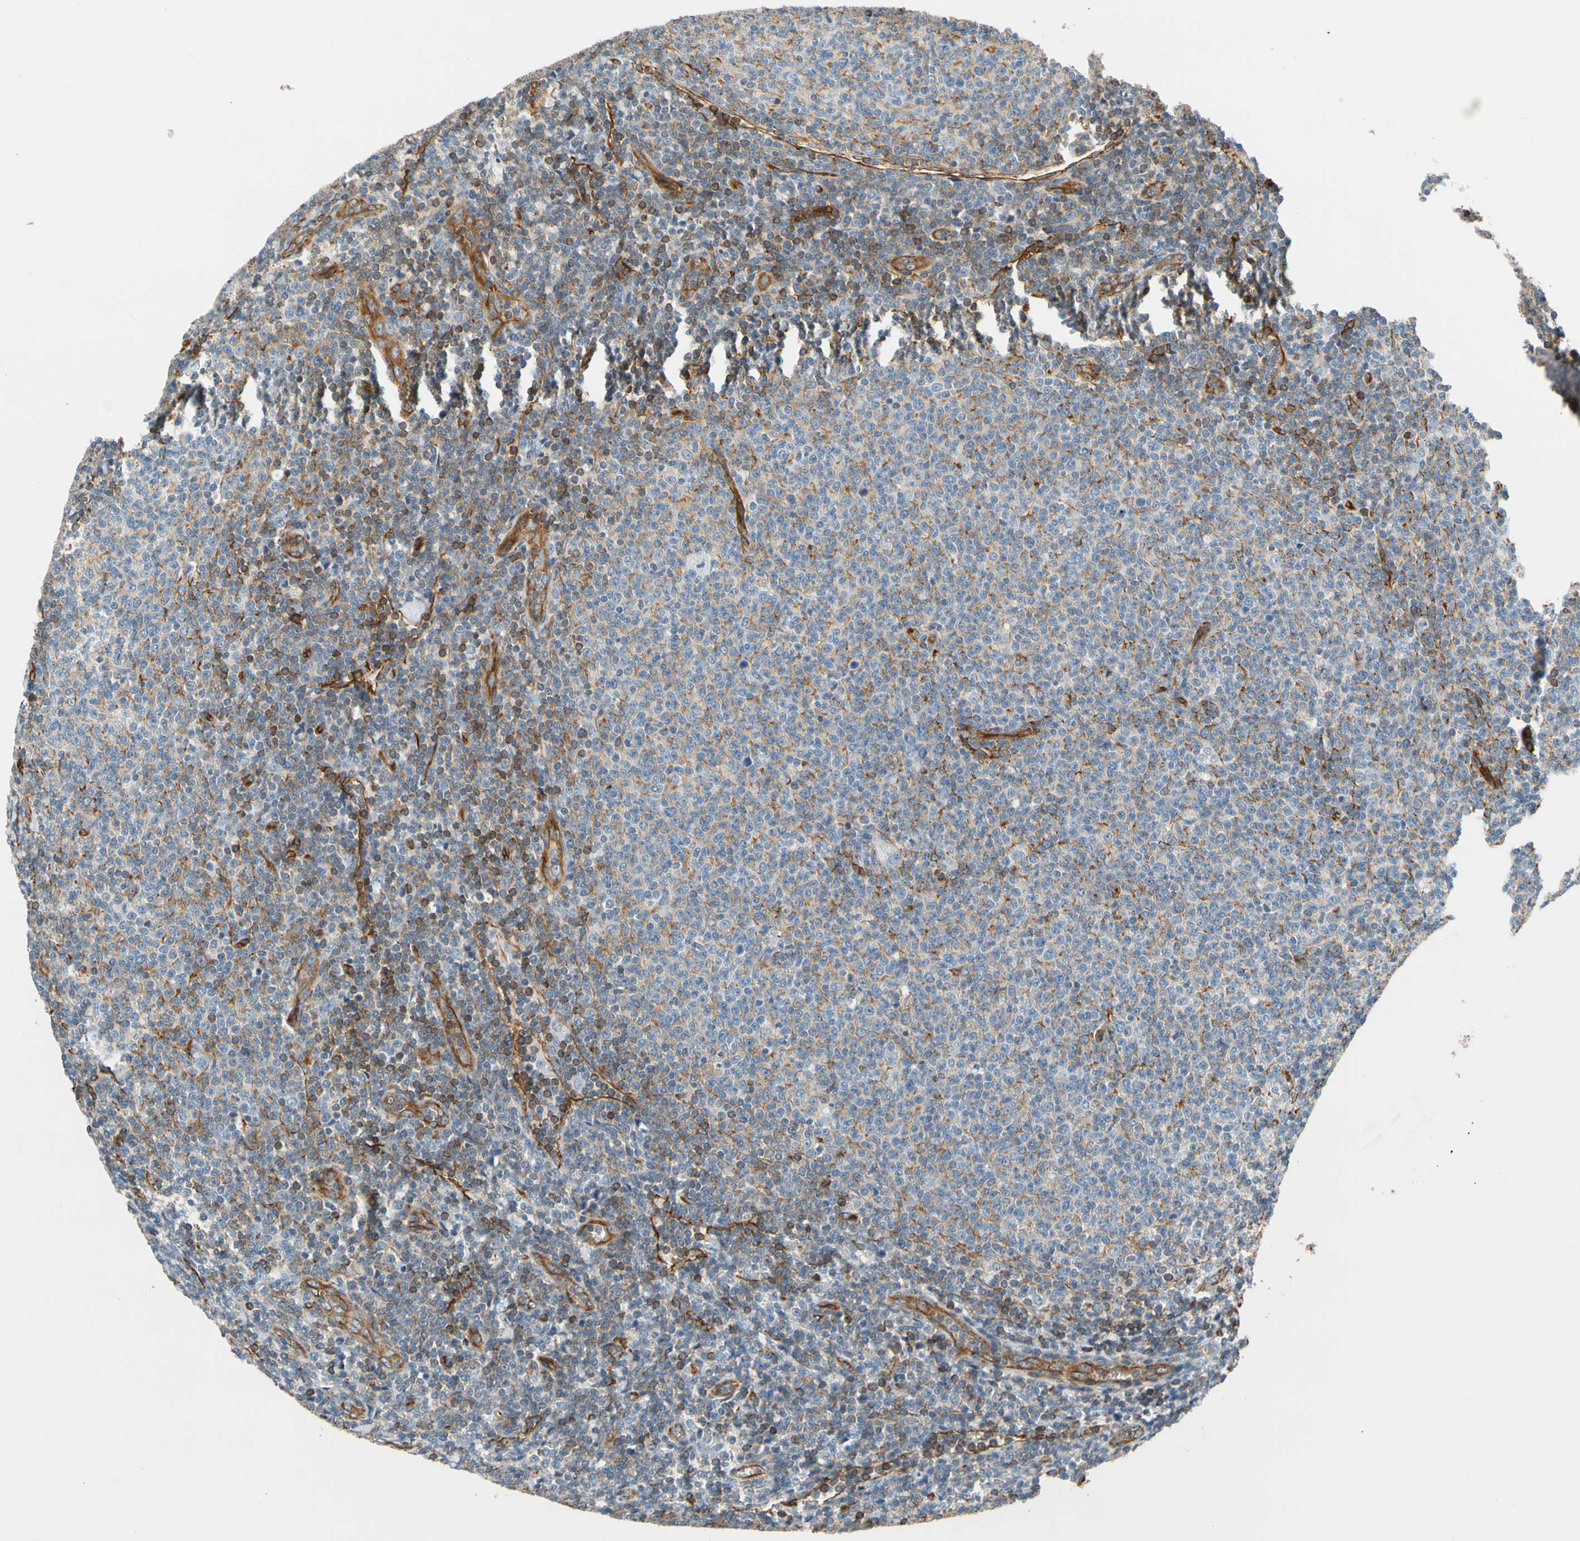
{"staining": {"intensity": "negative", "quantity": "none", "location": "none"}, "tissue": "lymphoma", "cell_type": "Tumor cells", "image_type": "cancer", "snomed": [{"axis": "morphology", "description": "Malignant lymphoma, non-Hodgkin's type, Low grade"}, {"axis": "topography", "description": "Lymph node"}], "caption": "High magnification brightfield microscopy of malignant lymphoma, non-Hodgkin's type (low-grade) stained with DAB (brown) and counterstained with hematoxylin (blue): tumor cells show no significant positivity.", "gene": "SPTAN1", "patient": {"sex": "male", "age": 66}}